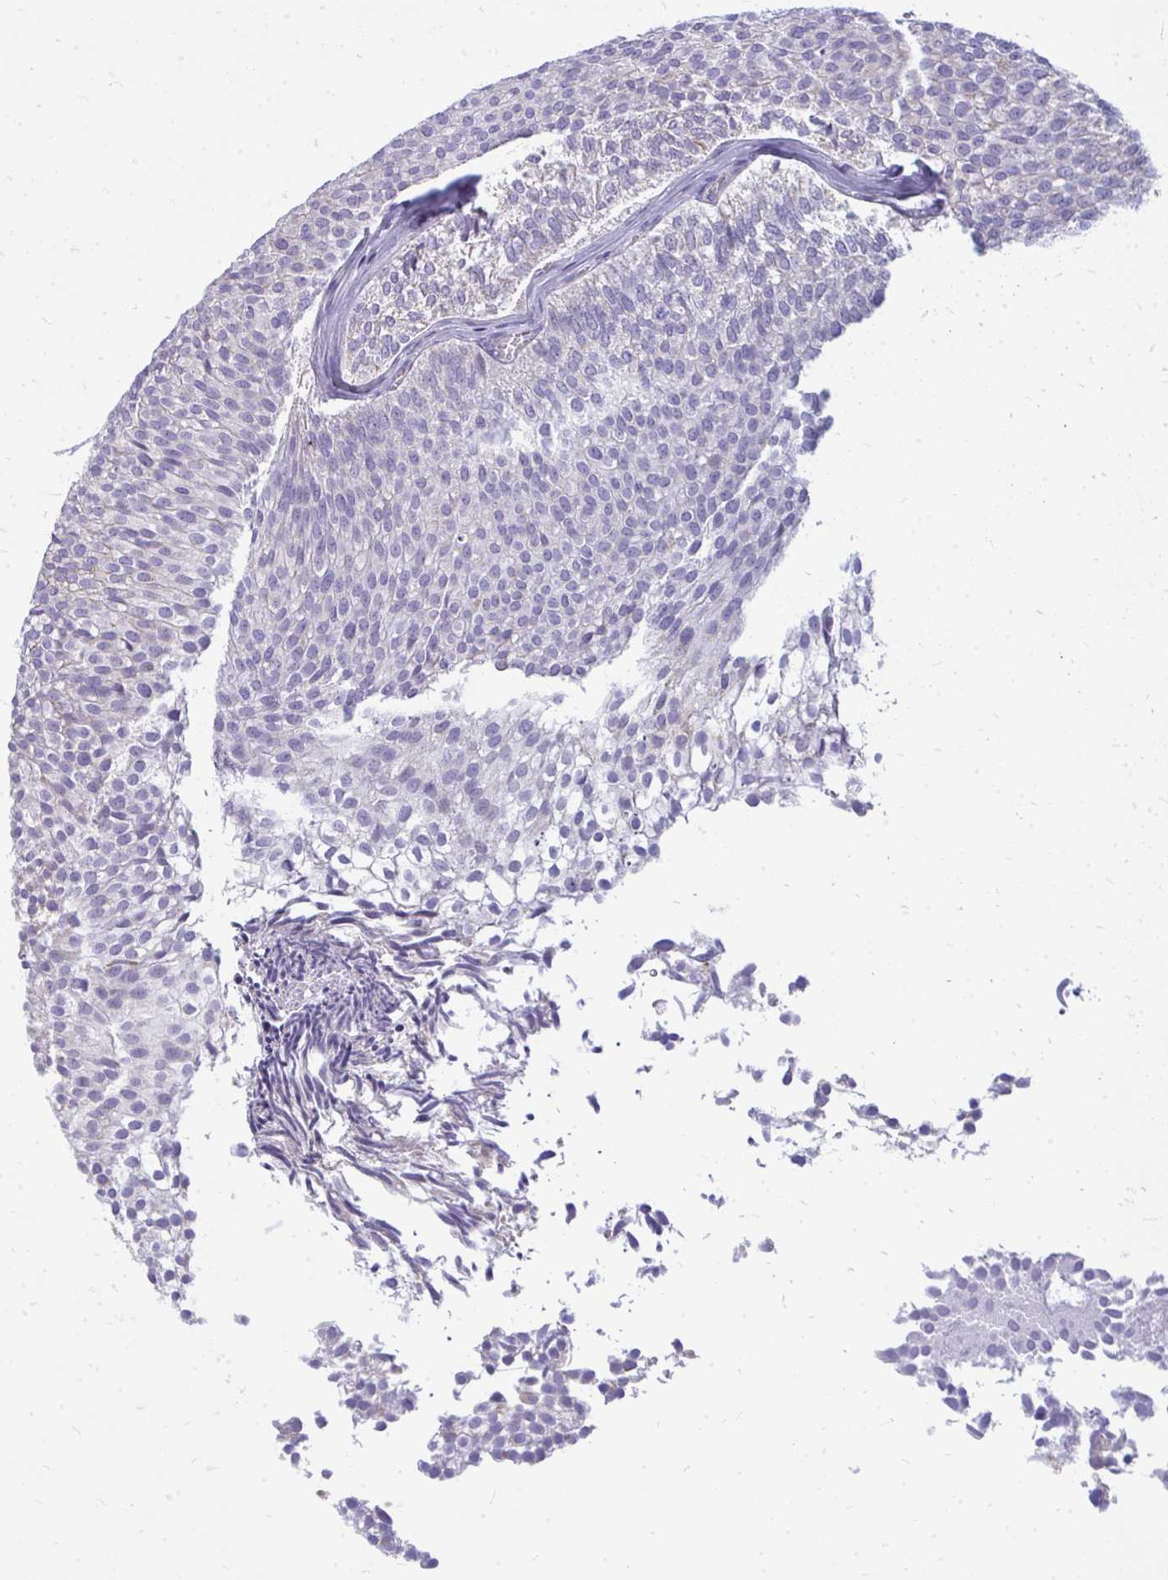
{"staining": {"intensity": "negative", "quantity": "none", "location": "none"}, "tissue": "urothelial cancer", "cell_type": "Tumor cells", "image_type": "cancer", "snomed": [{"axis": "morphology", "description": "Urothelial carcinoma, Low grade"}, {"axis": "topography", "description": "Urinary bladder"}], "caption": "The photomicrograph reveals no staining of tumor cells in urothelial cancer.", "gene": "TSPEAR", "patient": {"sex": "male", "age": 91}}